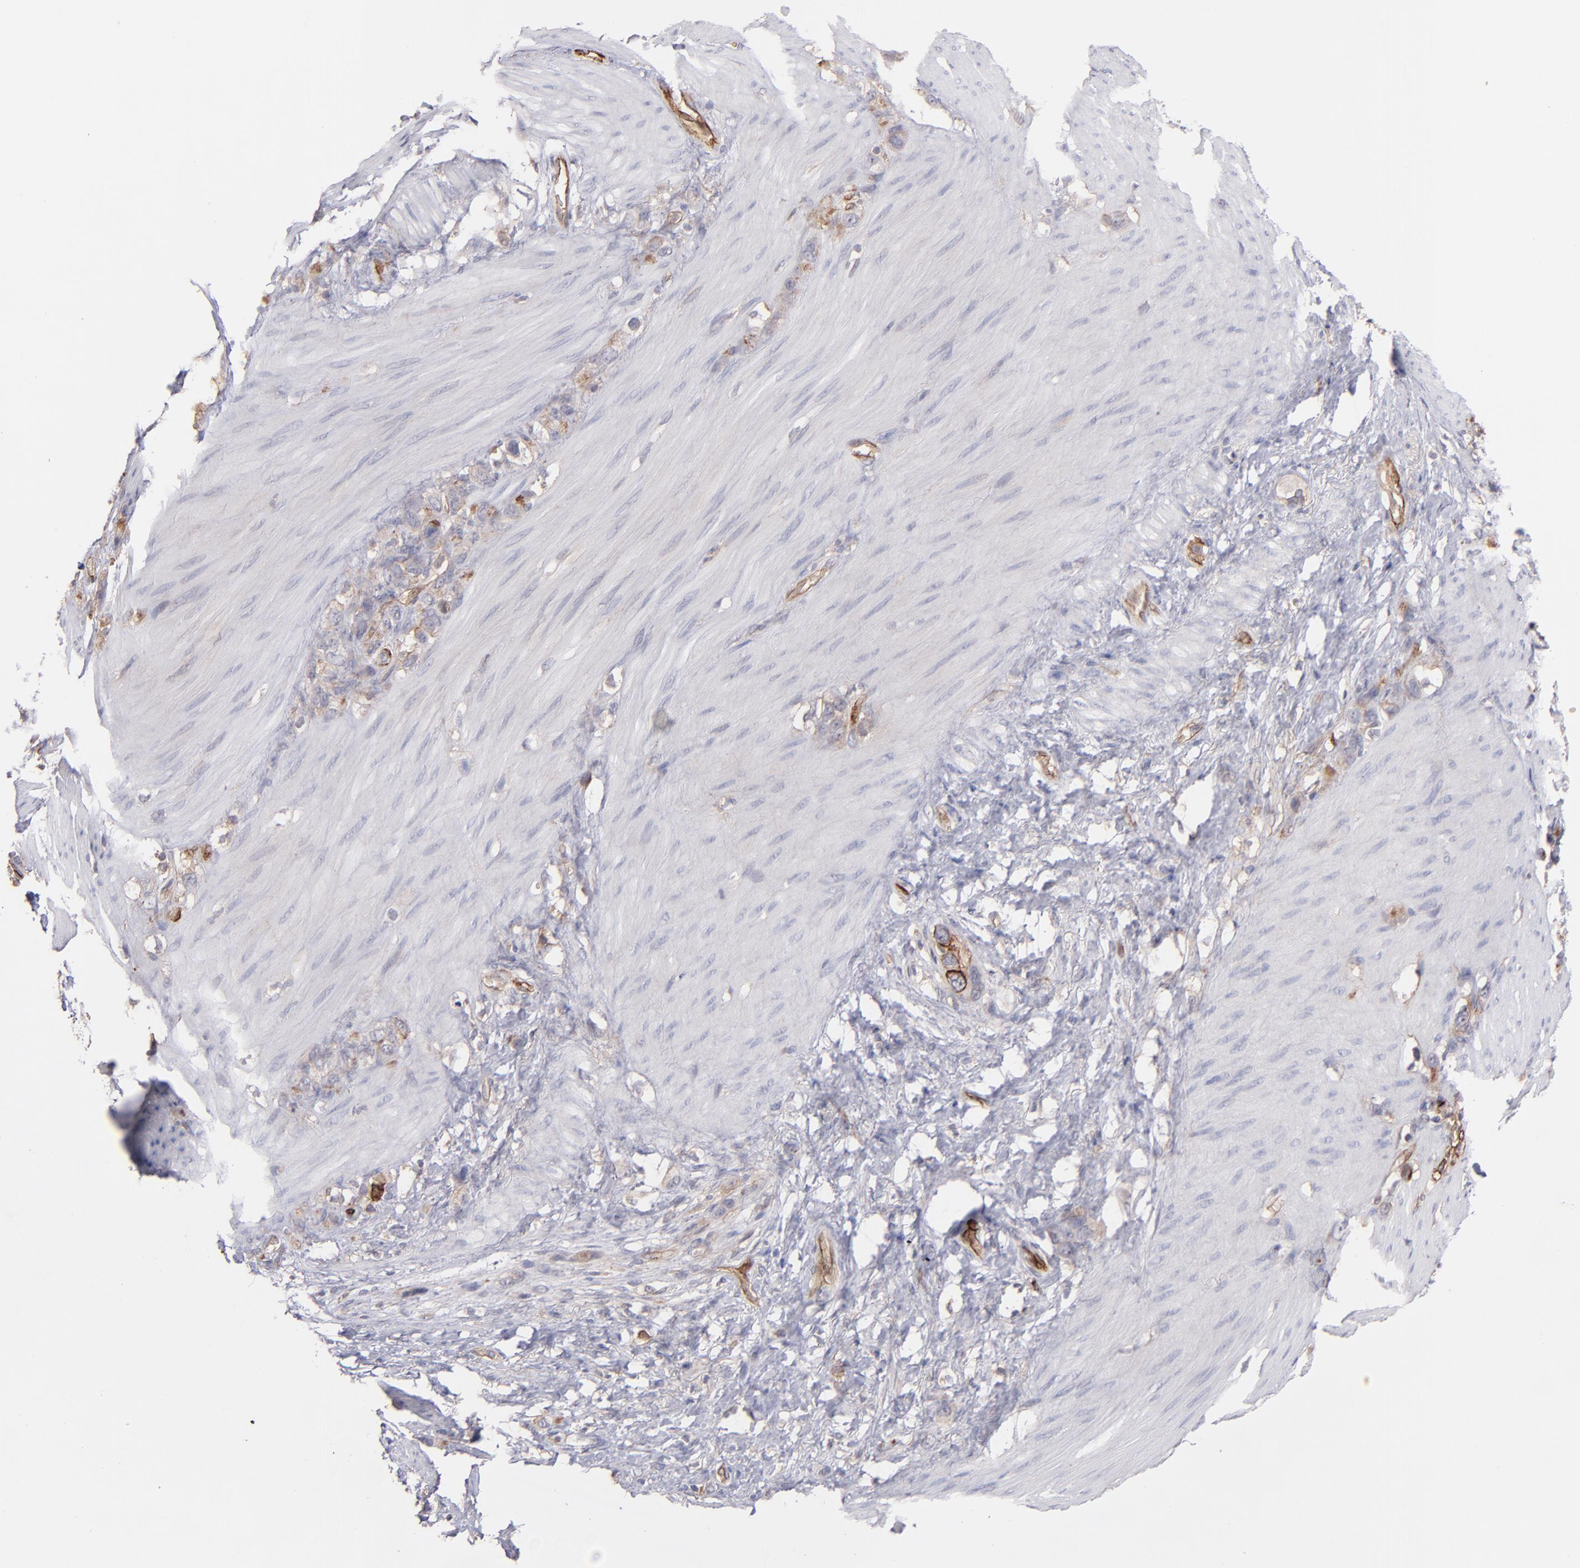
{"staining": {"intensity": "weak", "quantity": ">75%", "location": "cytoplasmic/membranous"}, "tissue": "stomach cancer", "cell_type": "Tumor cells", "image_type": "cancer", "snomed": [{"axis": "morphology", "description": "Normal tissue, NOS"}, {"axis": "morphology", "description": "Adenocarcinoma, NOS"}, {"axis": "morphology", "description": "Adenocarcinoma, High grade"}, {"axis": "topography", "description": "Stomach, upper"}, {"axis": "topography", "description": "Stomach"}], "caption": "This is a histology image of IHC staining of adenocarcinoma (high-grade) (stomach), which shows weak staining in the cytoplasmic/membranous of tumor cells.", "gene": "ICAM1", "patient": {"sex": "female", "age": 65}}